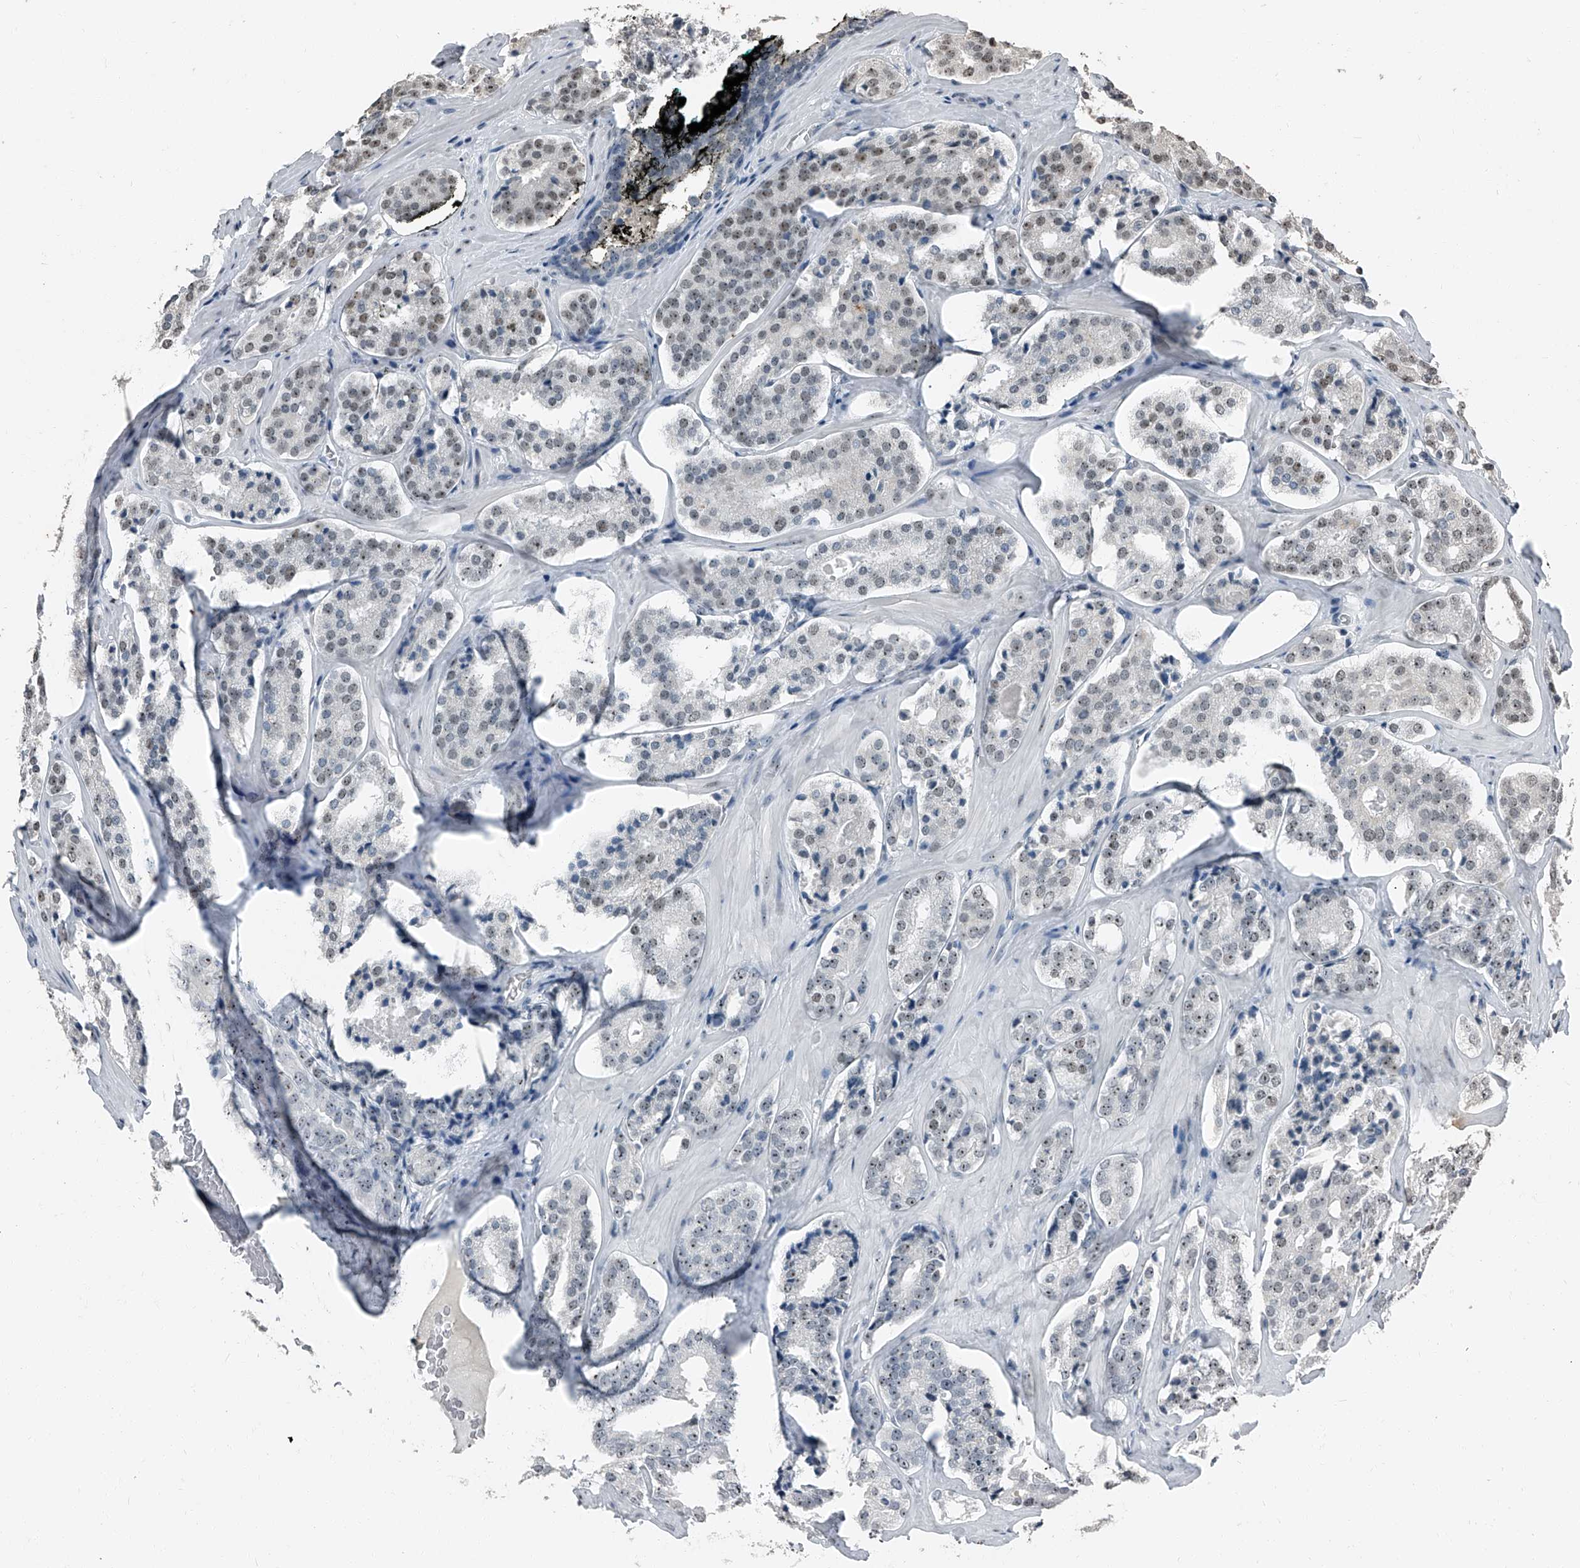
{"staining": {"intensity": "weak", "quantity": ">75%", "location": "nuclear"}, "tissue": "prostate cancer", "cell_type": "Tumor cells", "image_type": "cancer", "snomed": [{"axis": "morphology", "description": "Adenocarcinoma, High grade"}, {"axis": "topography", "description": "Prostate"}], "caption": "Protein staining of prostate cancer tissue displays weak nuclear staining in approximately >75% of tumor cells. Immunohistochemistry stains the protein in brown and the nuclei are stained blue.", "gene": "TCOF1", "patient": {"sex": "male", "age": 60}}